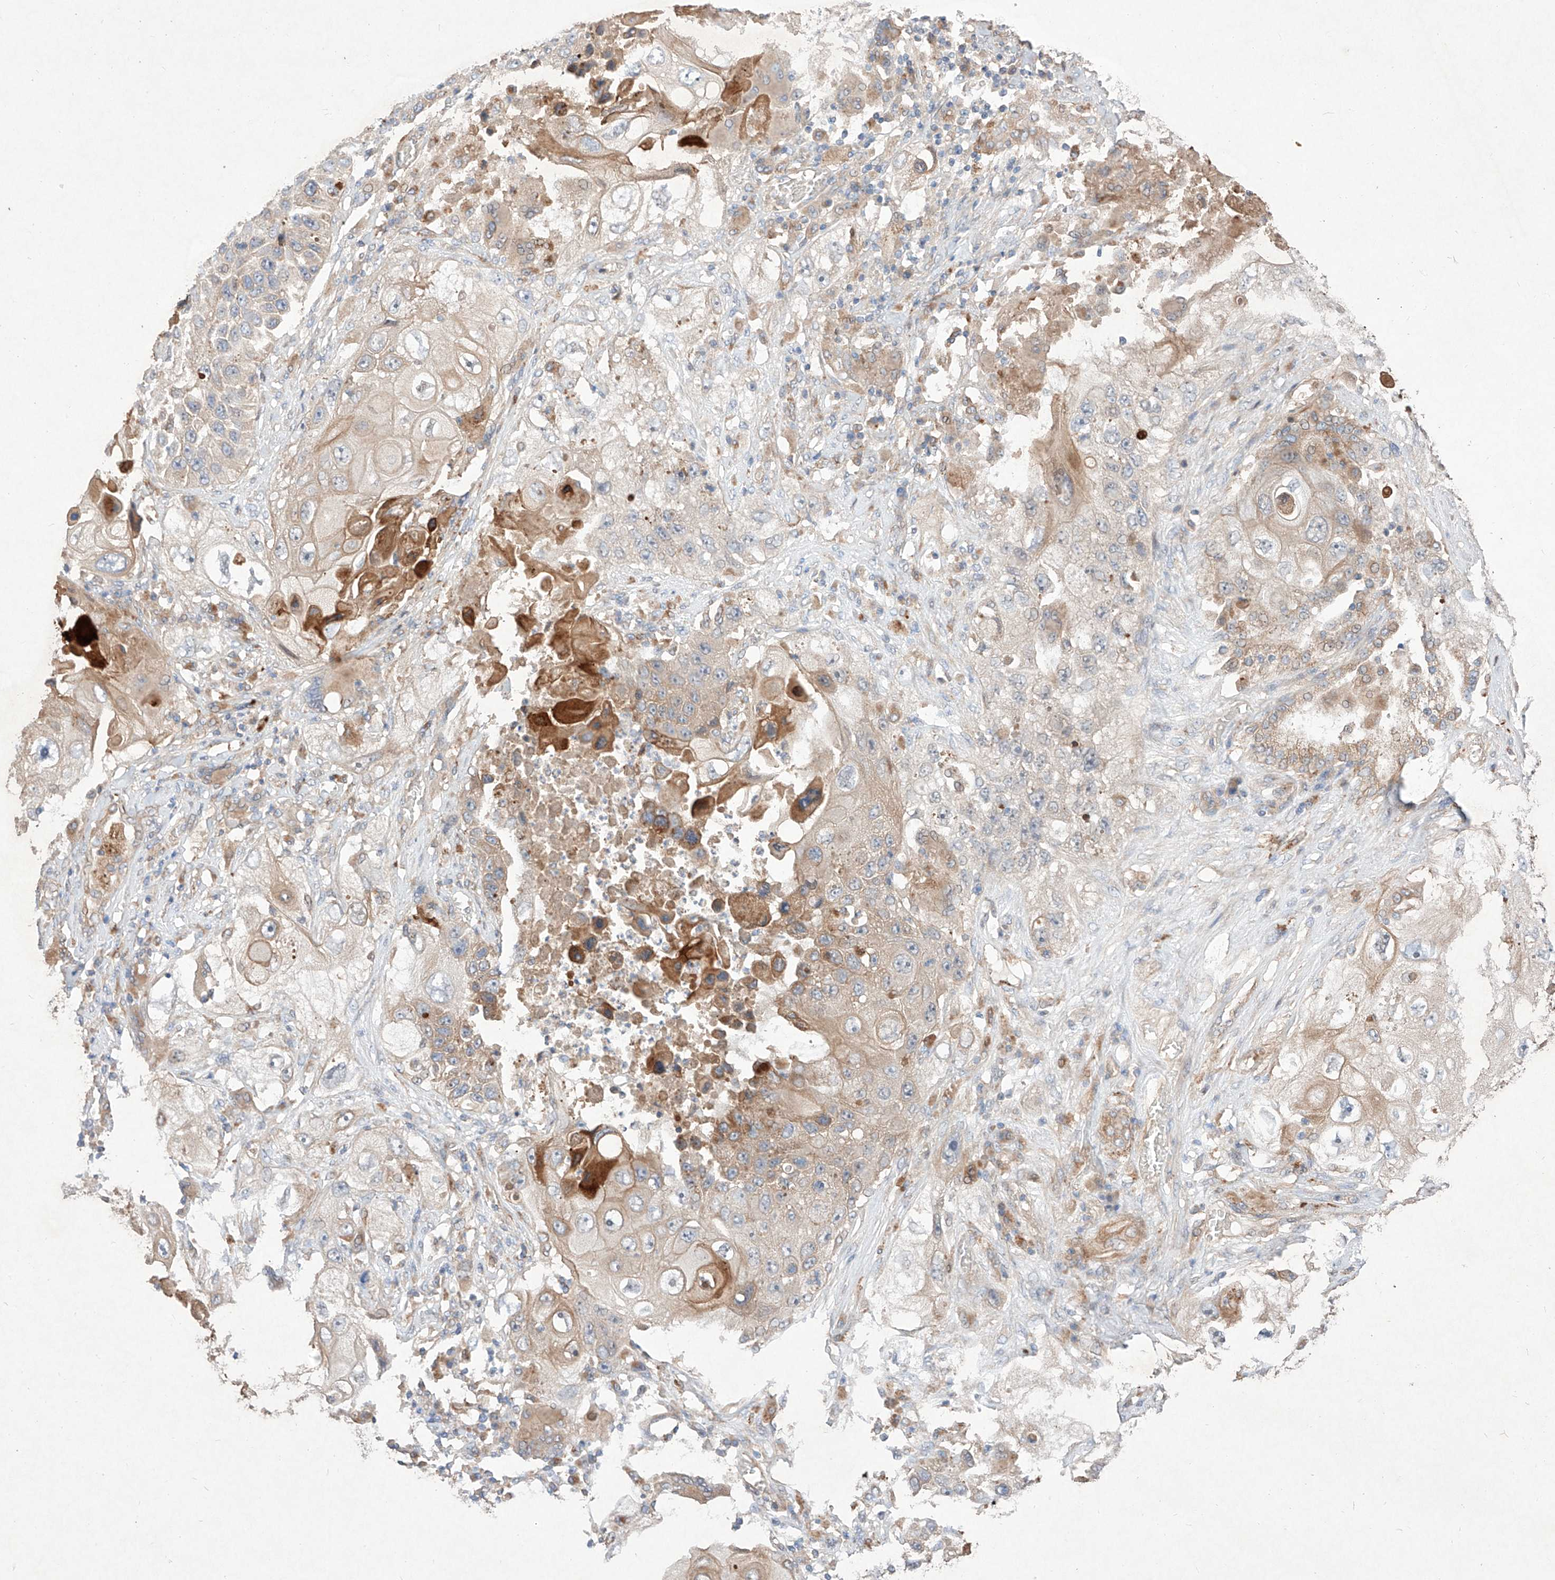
{"staining": {"intensity": "moderate", "quantity": "<25%", "location": "cytoplasmic/membranous"}, "tissue": "lung cancer", "cell_type": "Tumor cells", "image_type": "cancer", "snomed": [{"axis": "morphology", "description": "Squamous cell carcinoma, NOS"}, {"axis": "topography", "description": "Lung"}], "caption": "IHC photomicrograph of neoplastic tissue: lung cancer (squamous cell carcinoma) stained using IHC exhibits low levels of moderate protein expression localized specifically in the cytoplasmic/membranous of tumor cells, appearing as a cytoplasmic/membranous brown color.", "gene": "C6orf62", "patient": {"sex": "male", "age": 61}}